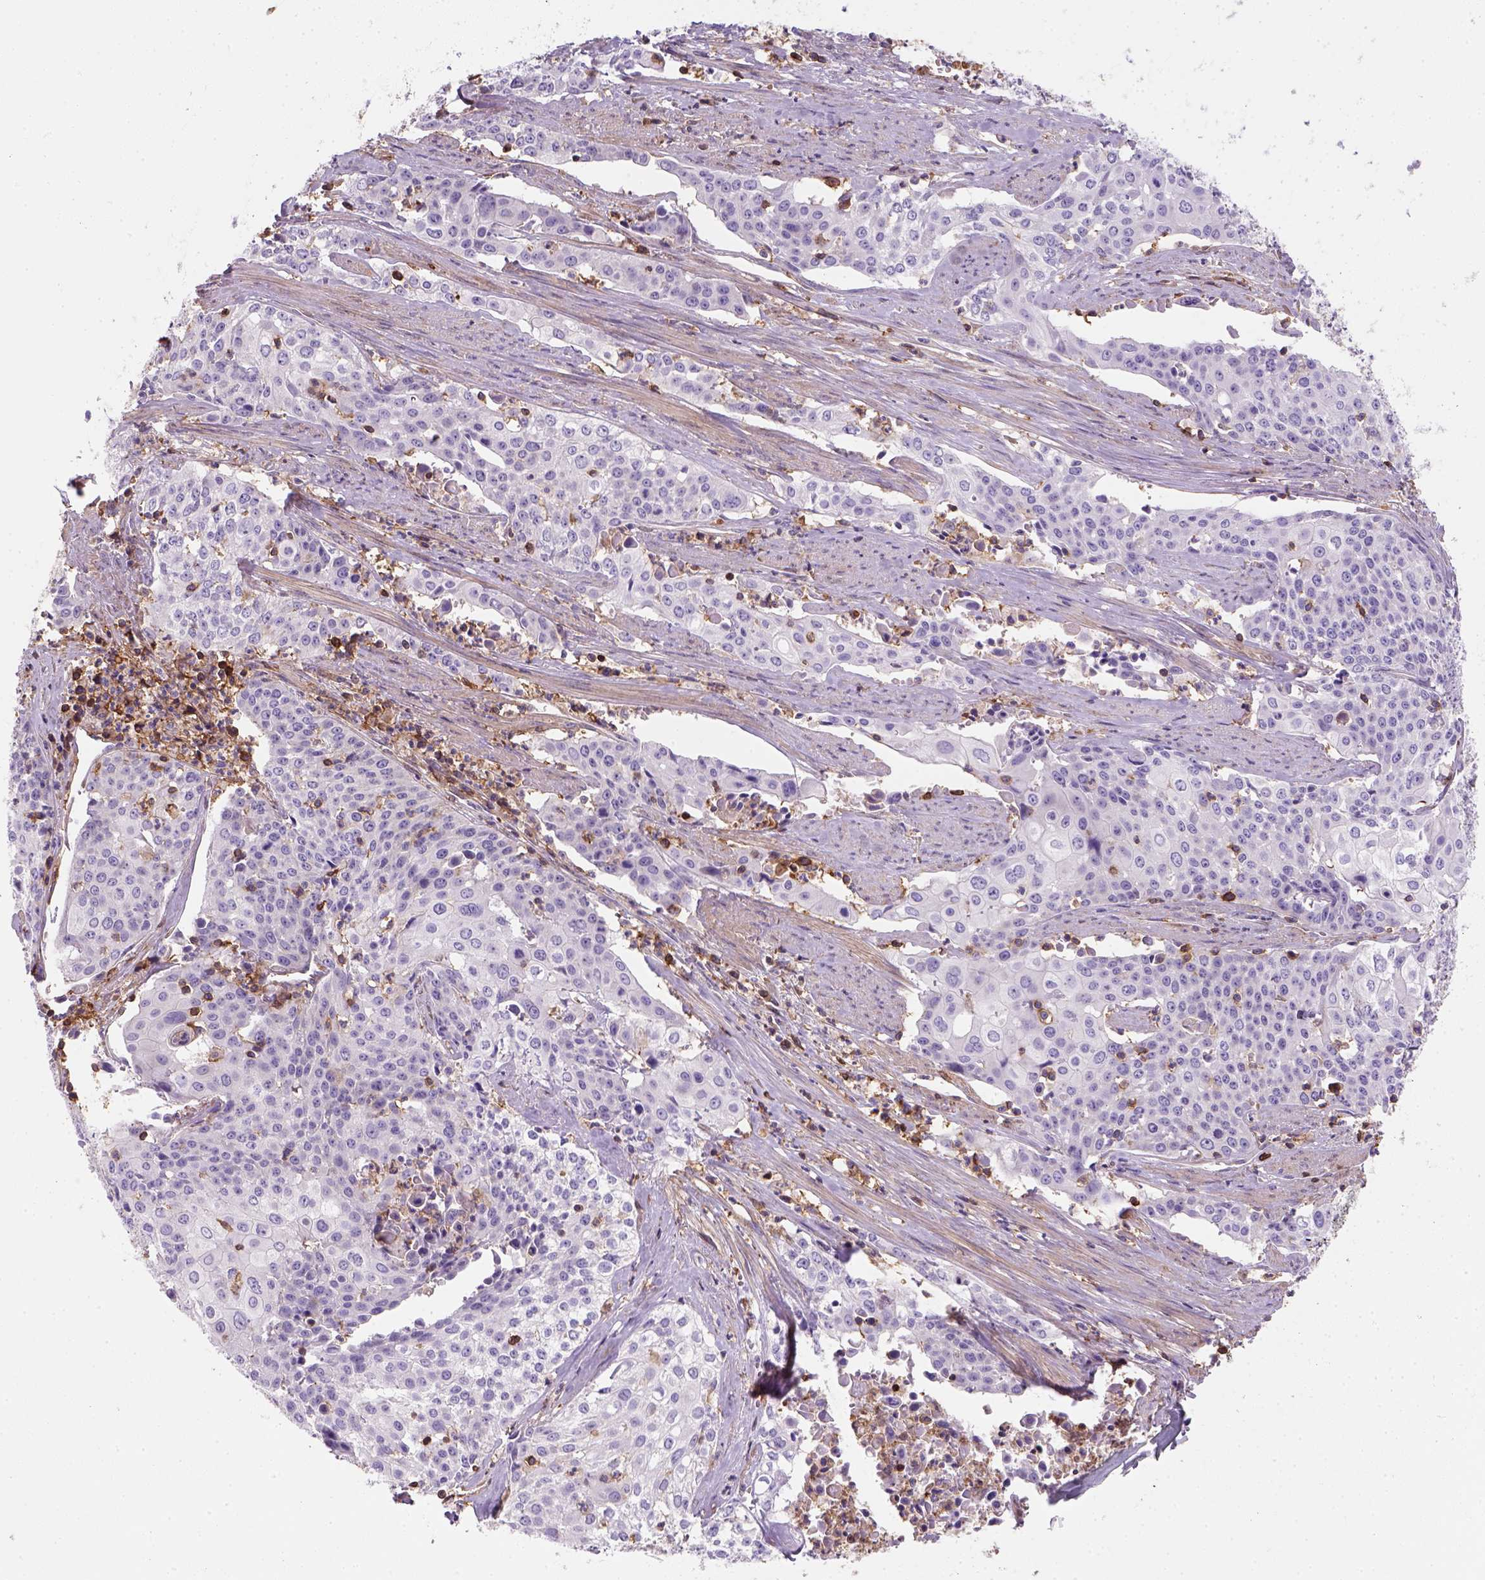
{"staining": {"intensity": "negative", "quantity": "none", "location": "none"}, "tissue": "cervical cancer", "cell_type": "Tumor cells", "image_type": "cancer", "snomed": [{"axis": "morphology", "description": "Squamous cell carcinoma, NOS"}, {"axis": "topography", "description": "Cervix"}], "caption": "Protein analysis of cervical squamous cell carcinoma demonstrates no significant positivity in tumor cells.", "gene": "GPRC5D", "patient": {"sex": "female", "age": 39}}